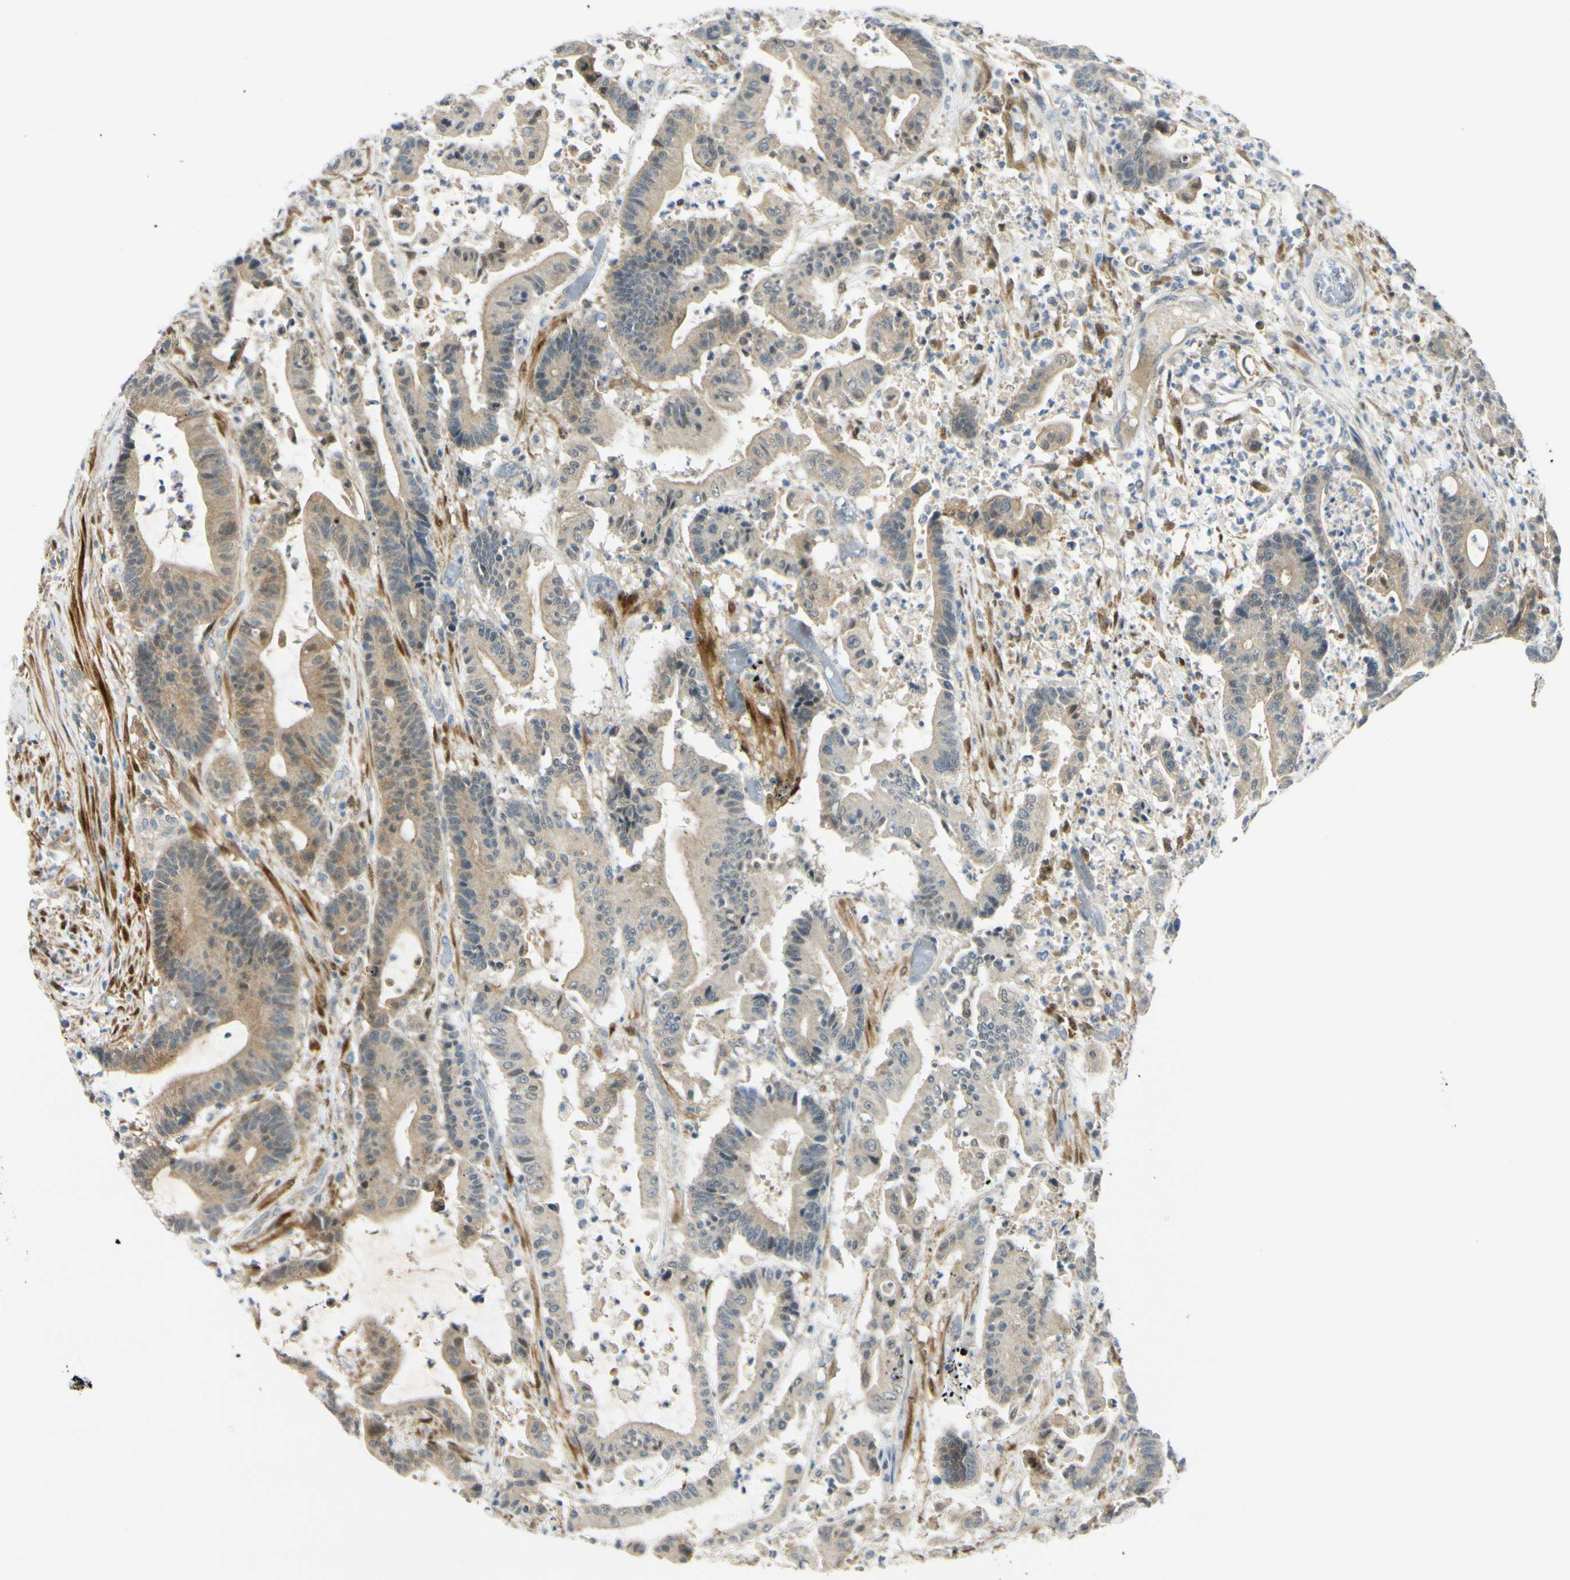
{"staining": {"intensity": "weak", "quantity": ">75%", "location": "cytoplasmic/membranous"}, "tissue": "colorectal cancer", "cell_type": "Tumor cells", "image_type": "cancer", "snomed": [{"axis": "morphology", "description": "Adenocarcinoma, NOS"}, {"axis": "topography", "description": "Colon"}], "caption": "Protein staining reveals weak cytoplasmic/membranous positivity in about >75% of tumor cells in colorectal cancer.", "gene": "FHL2", "patient": {"sex": "female", "age": 84}}